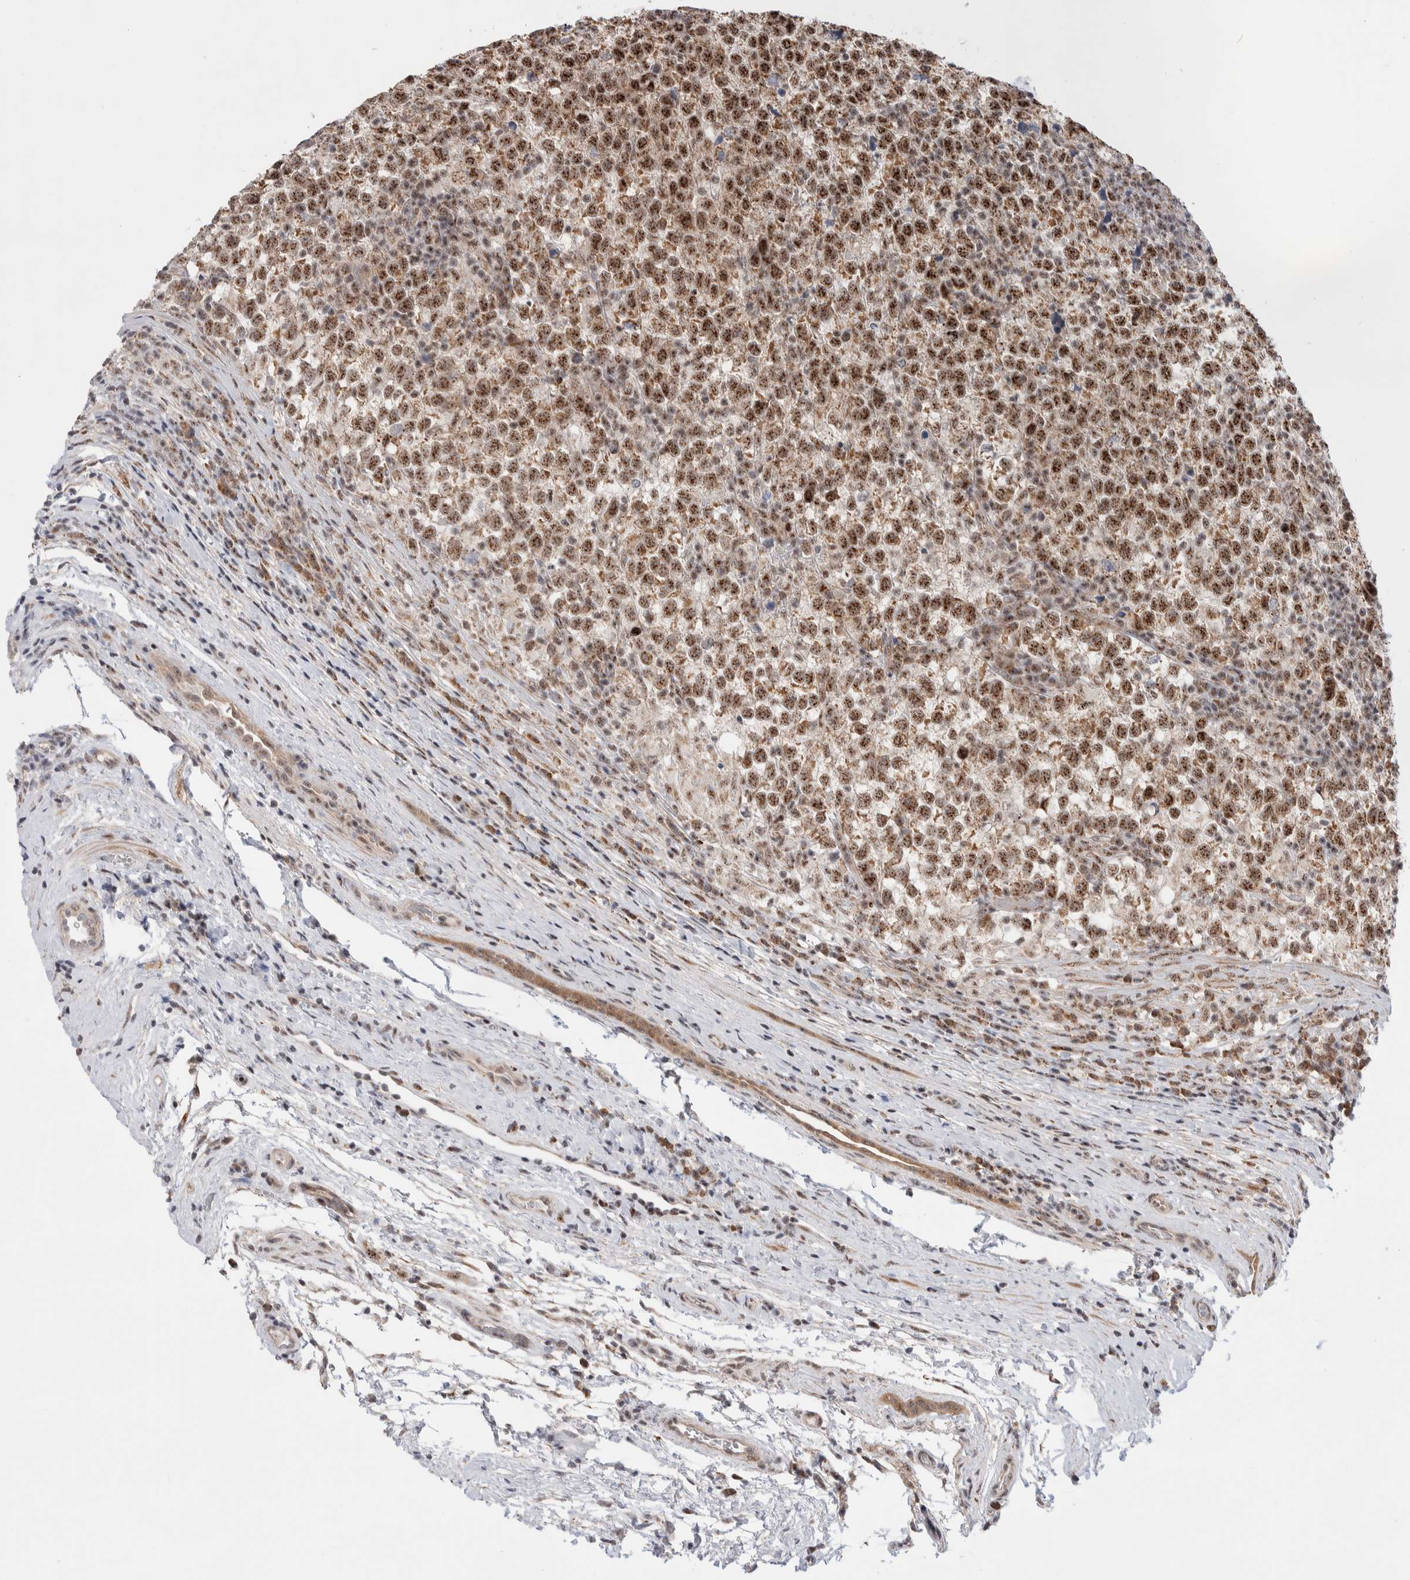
{"staining": {"intensity": "moderate", "quantity": ">75%", "location": "nuclear"}, "tissue": "testis cancer", "cell_type": "Tumor cells", "image_type": "cancer", "snomed": [{"axis": "morphology", "description": "Normal tissue, NOS"}, {"axis": "morphology", "description": "Seminoma, NOS"}, {"axis": "topography", "description": "Testis"}], "caption": "There is medium levels of moderate nuclear positivity in tumor cells of seminoma (testis), as demonstrated by immunohistochemical staining (brown color).", "gene": "ZNF695", "patient": {"sex": "male", "age": 43}}